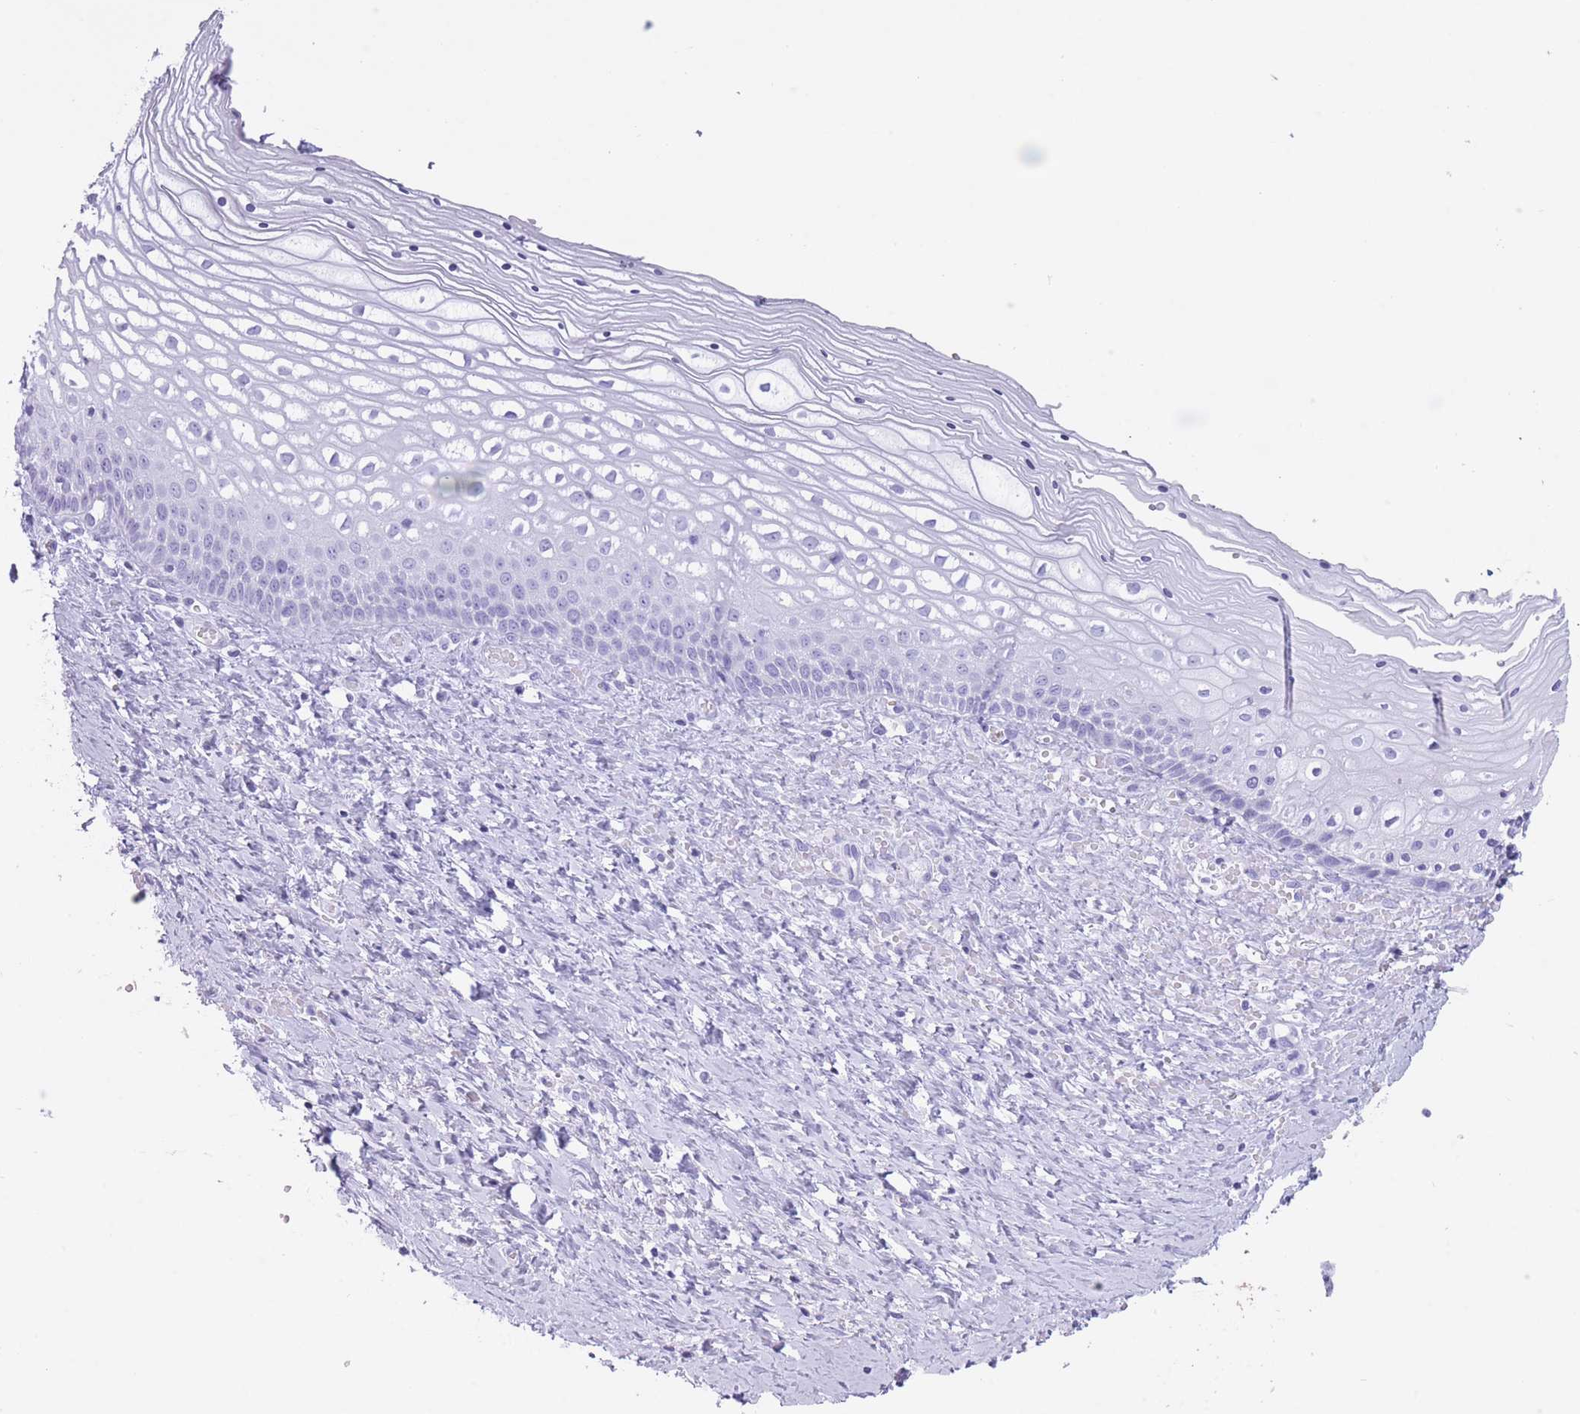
{"staining": {"intensity": "negative", "quantity": "none", "location": "none"}, "tissue": "vagina", "cell_type": "Squamous epithelial cells", "image_type": "normal", "snomed": [{"axis": "morphology", "description": "Normal tissue, NOS"}, {"axis": "topography", "description": "Vagina"}], "caption": "The immunohistochemistry photomicrograph has no significant positivity in squamous epithelial cells of vagina. (DAB (3,3'-diaminobenzidine) immunohistochemistry (IHC) with hematoxylin counter stain).", "gene": "OR4F16", "patient": {"sex": "female", "age": 59}}